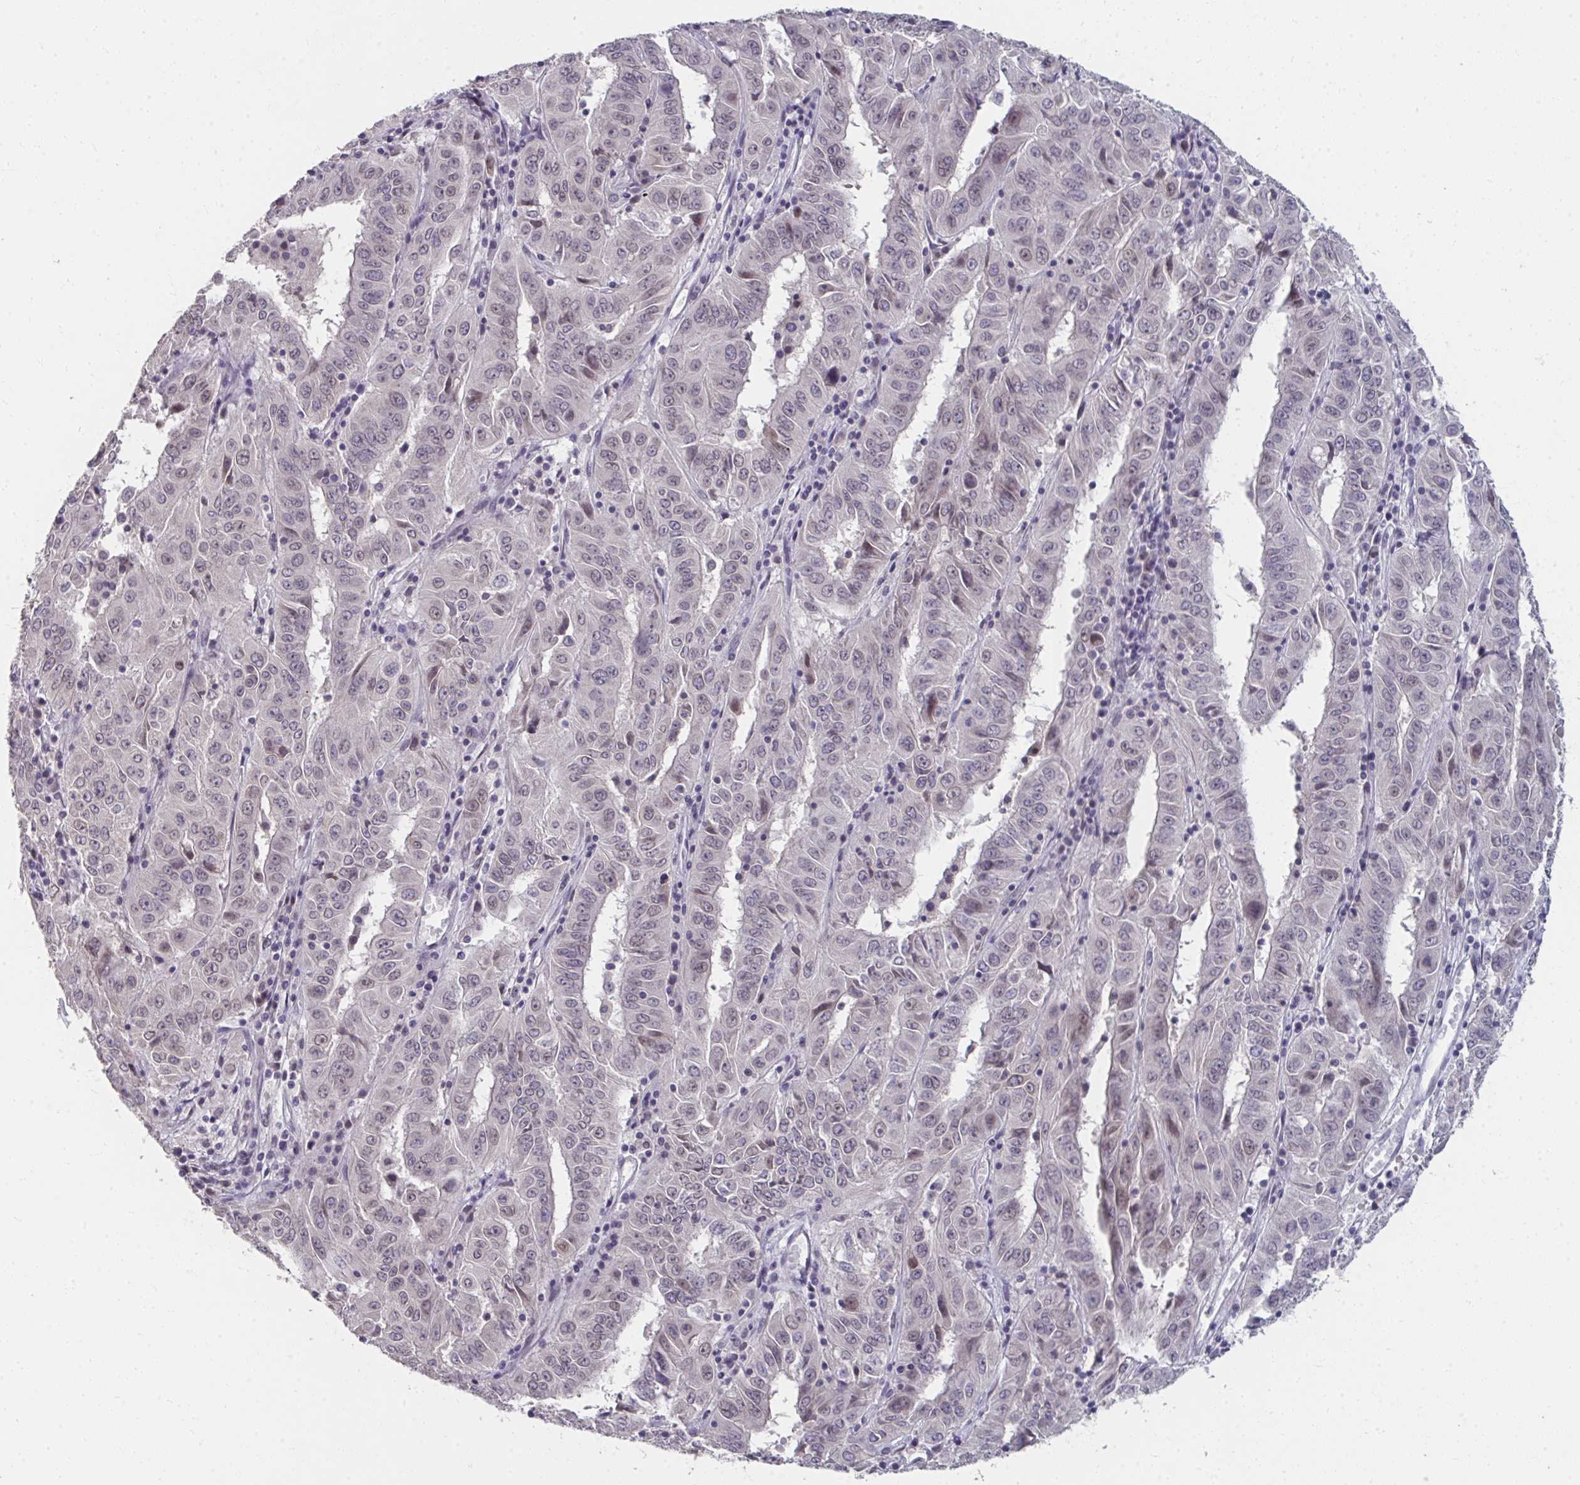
{"staining": {"intensity": "weak", "quantity": "<25%", "location": "nuclear"}, "tissue": "pancreatic cancer", "cell_type": "Tumor cells", "image_type": "cancer", "snomed": [{"axis": "morphology", "description": "Adenocarcinoma, NOS"}, {"axis": "topography", "description": "Pancreas"}], "caption": "A histopathology image of human pancreatic adenocarcinoma is negative for staining in tumor cells.", "gene": "NUP133", "patient": {"sex": "male", "age": 63}}